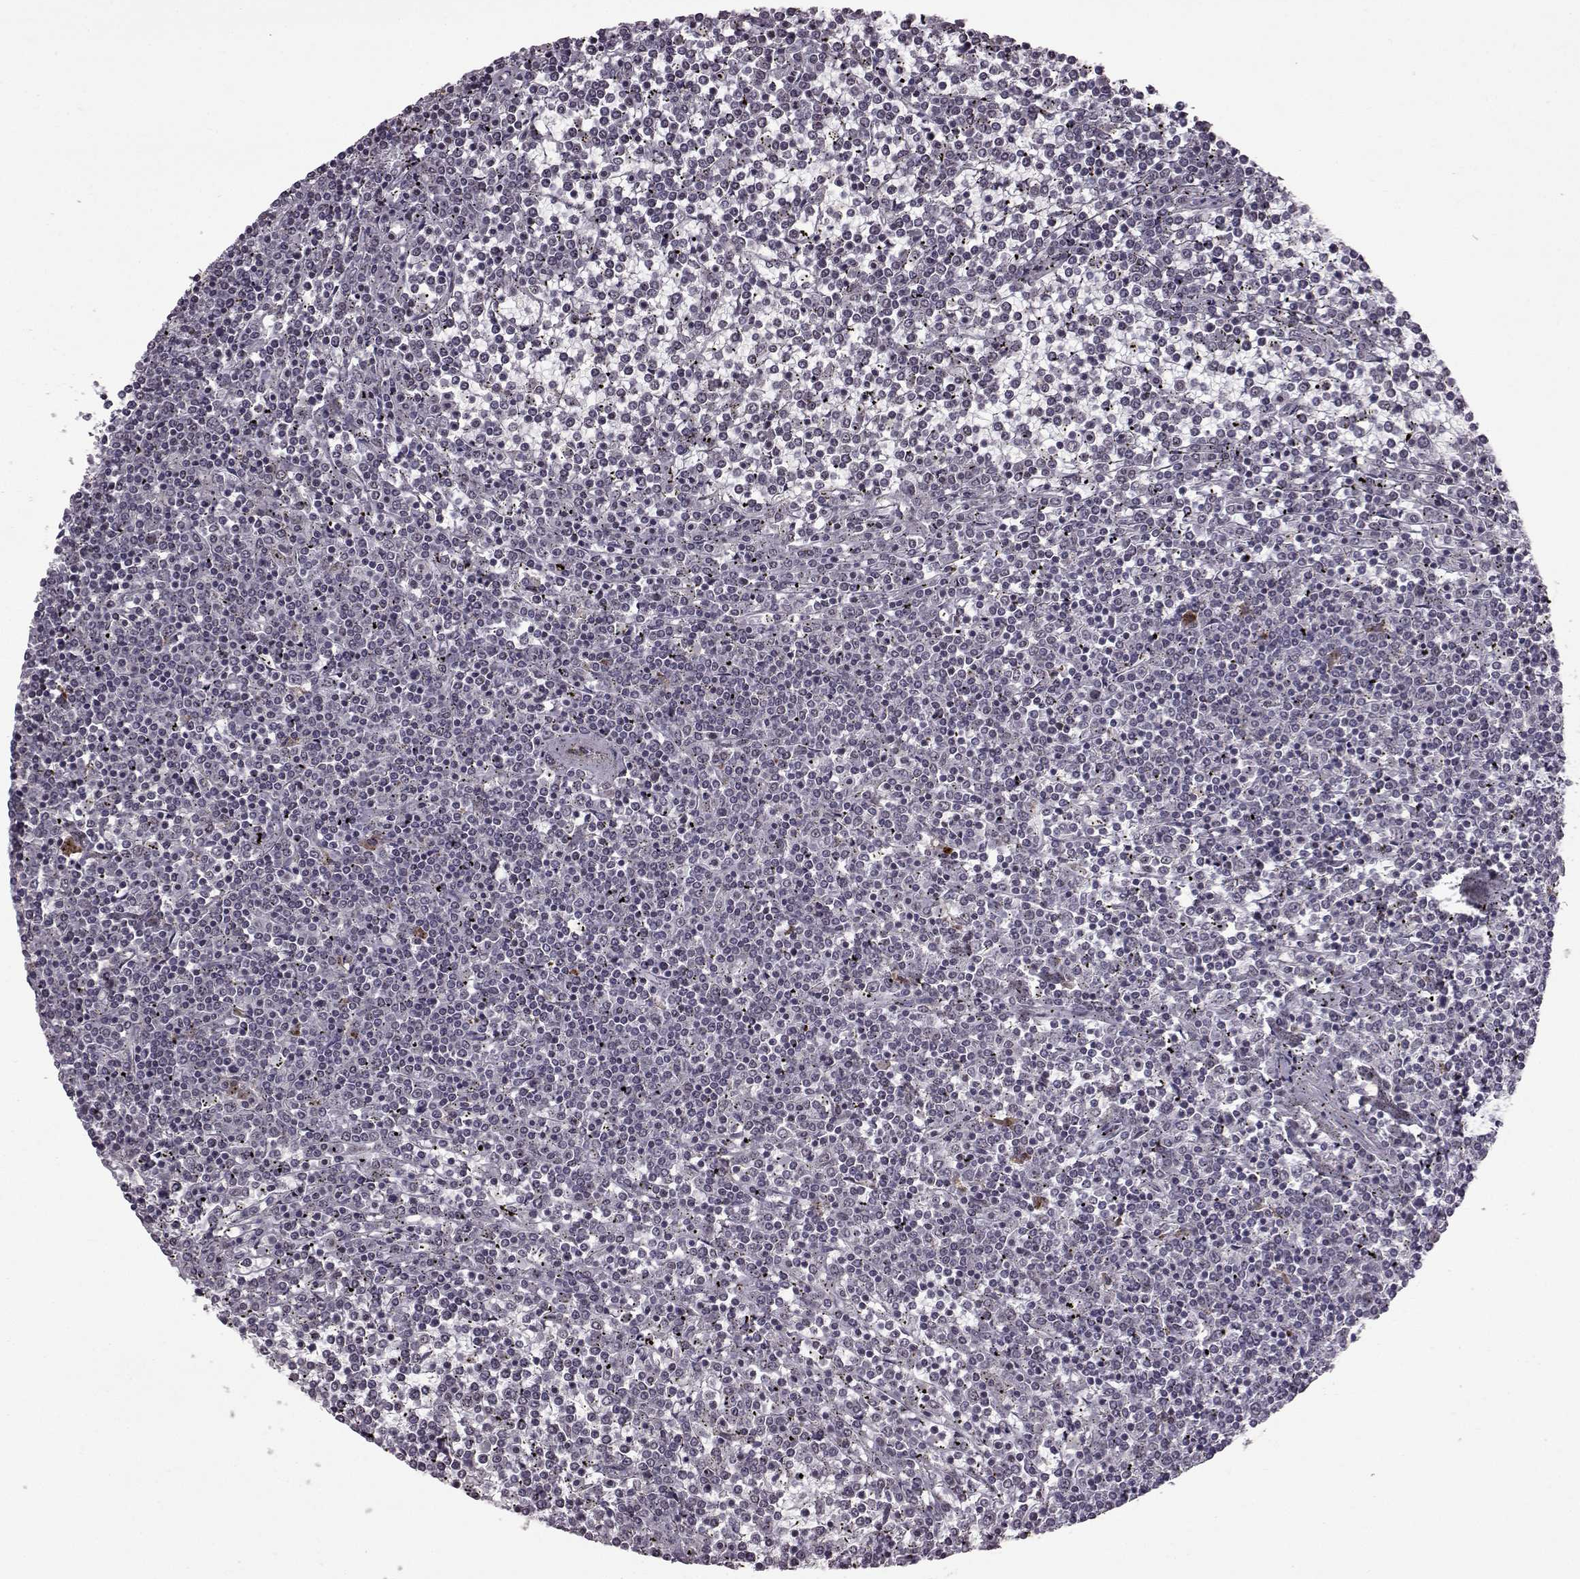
{"staining": {"intensity": "negative", "quantity": "none", "location": "none"}, "tissue": "lymphoma", "cell_type": "Tumor cells", "image_type": "cancer", "snomed": [{"axis": "morphology", "description": "Malignant lymphoma, non-Hodgkin's type, Low grade"}, {"axis": "topography", "description": "Spleen"}], "caption": "This is an IHC micrograph of human malignant lymphoma, non-Hodgkin's type (low-grade). There is no positivity in tumor cells.", "gene": "SLC28A2", "patient": {"sex": "female", "age": 19}}